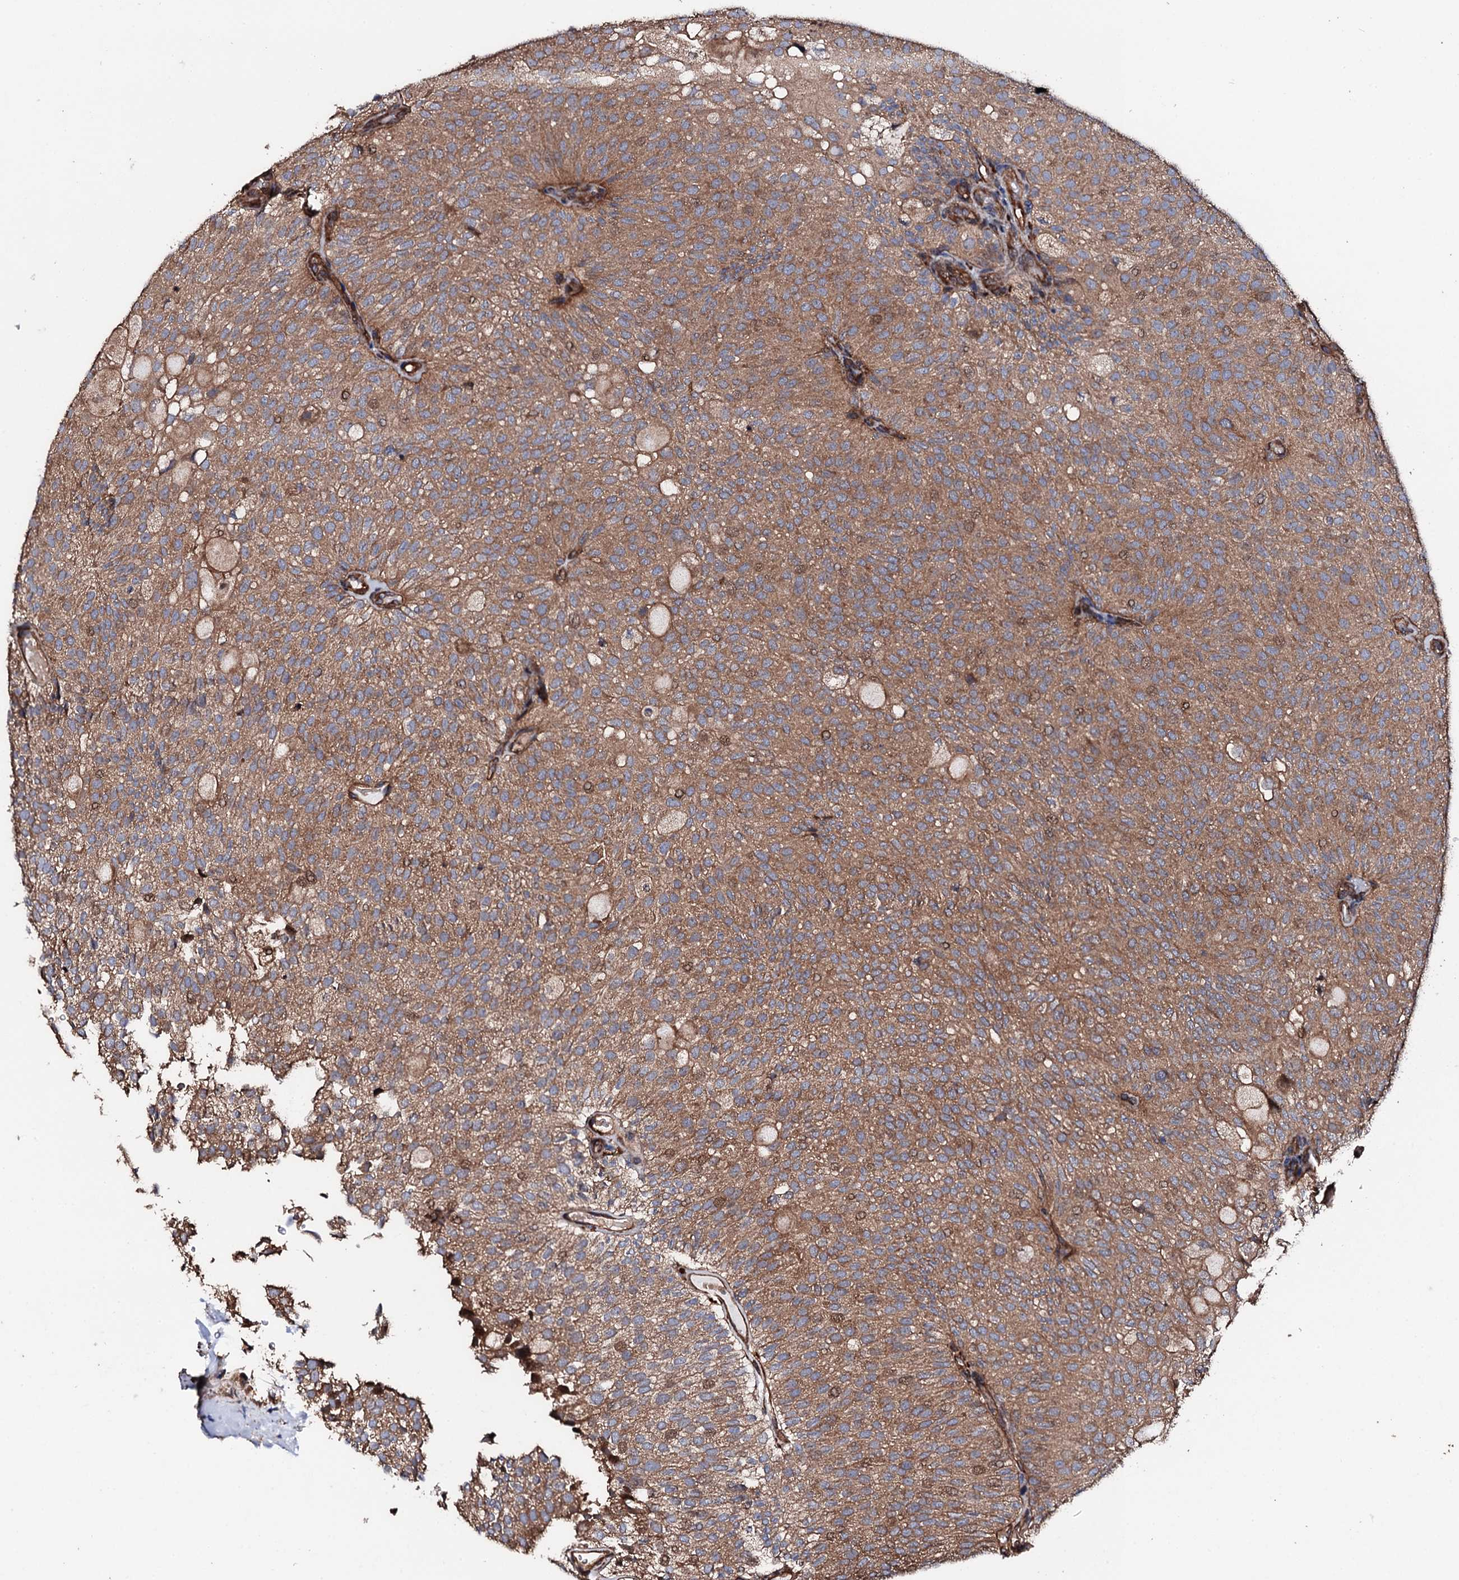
{"staining": {"intensity": "moderate", "quantity": ">75%", "location": "cytoplasmic/membranous"}, "tissue": "urothelial cancer", "cell_type": "Tumor cells", "image_type": "cancer", "snomed": [{"axis": "morphology", "description": "Urothelial carcinoma, Low grade"}, {"axis": "topography", "description": "Urinary bladder"}], "caption": "Human urothelial cancer stained for a protein (brown) shows moderate cytoplasmic/membranous positive positivity in about >75% of tumor cells.", "gene": "CKAP5", "patient": {"sex": "male", "age": 78}}